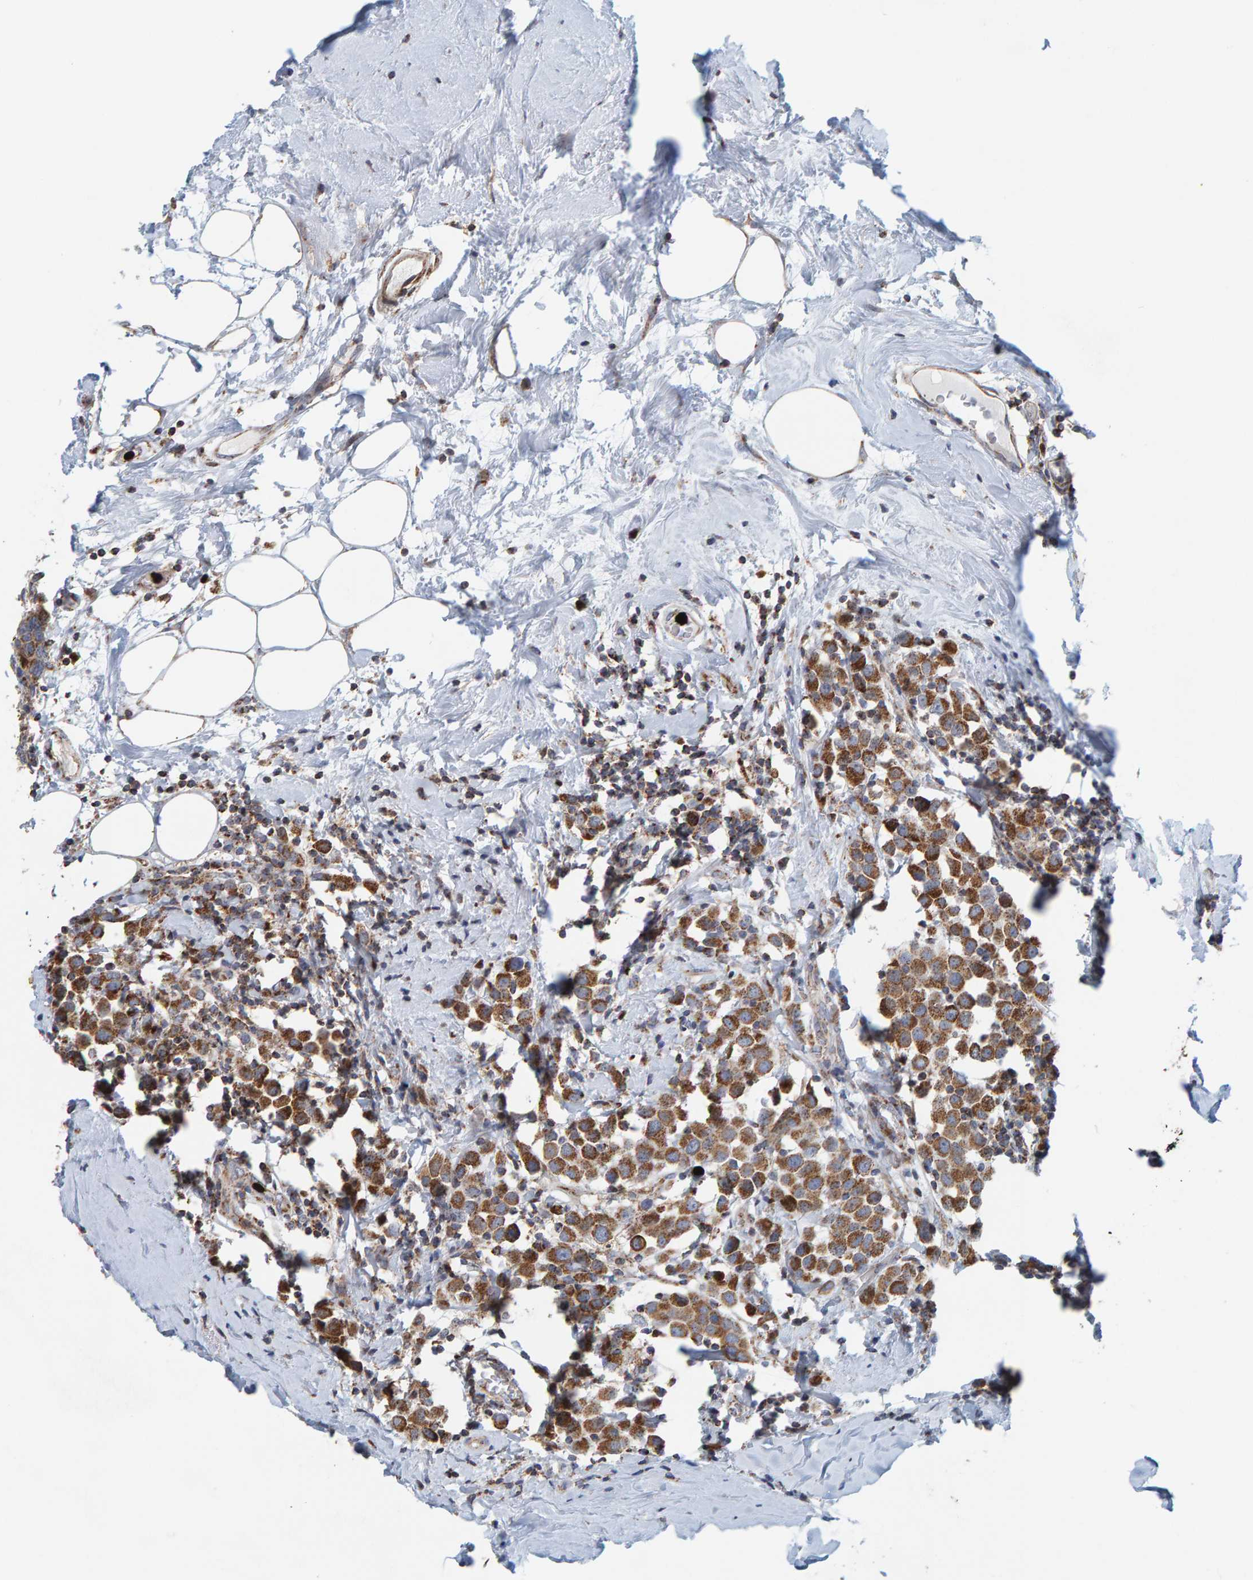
{"staining": {"intensity": "moderate", "quantity": ">75%", "location": "cytoplasmic/membranous"}, "tissue": "breast cancer", "cell_type": "Tumor cells", "image_type": "cancer", "snomed": [{"axis": "morphology", "description": "Duct carcinoma"}, {"axis": "topography", "description": "Breast"}], "caption": "Breast cancer (intraductal carcinoma) was stained to show a protein in brown. There is medium levels of moderate cytoplasmic/membranous expression in approximately >75% of tumor cells.", "gene": "B9D1", "patient": {"sex": "female", "age": 61}}